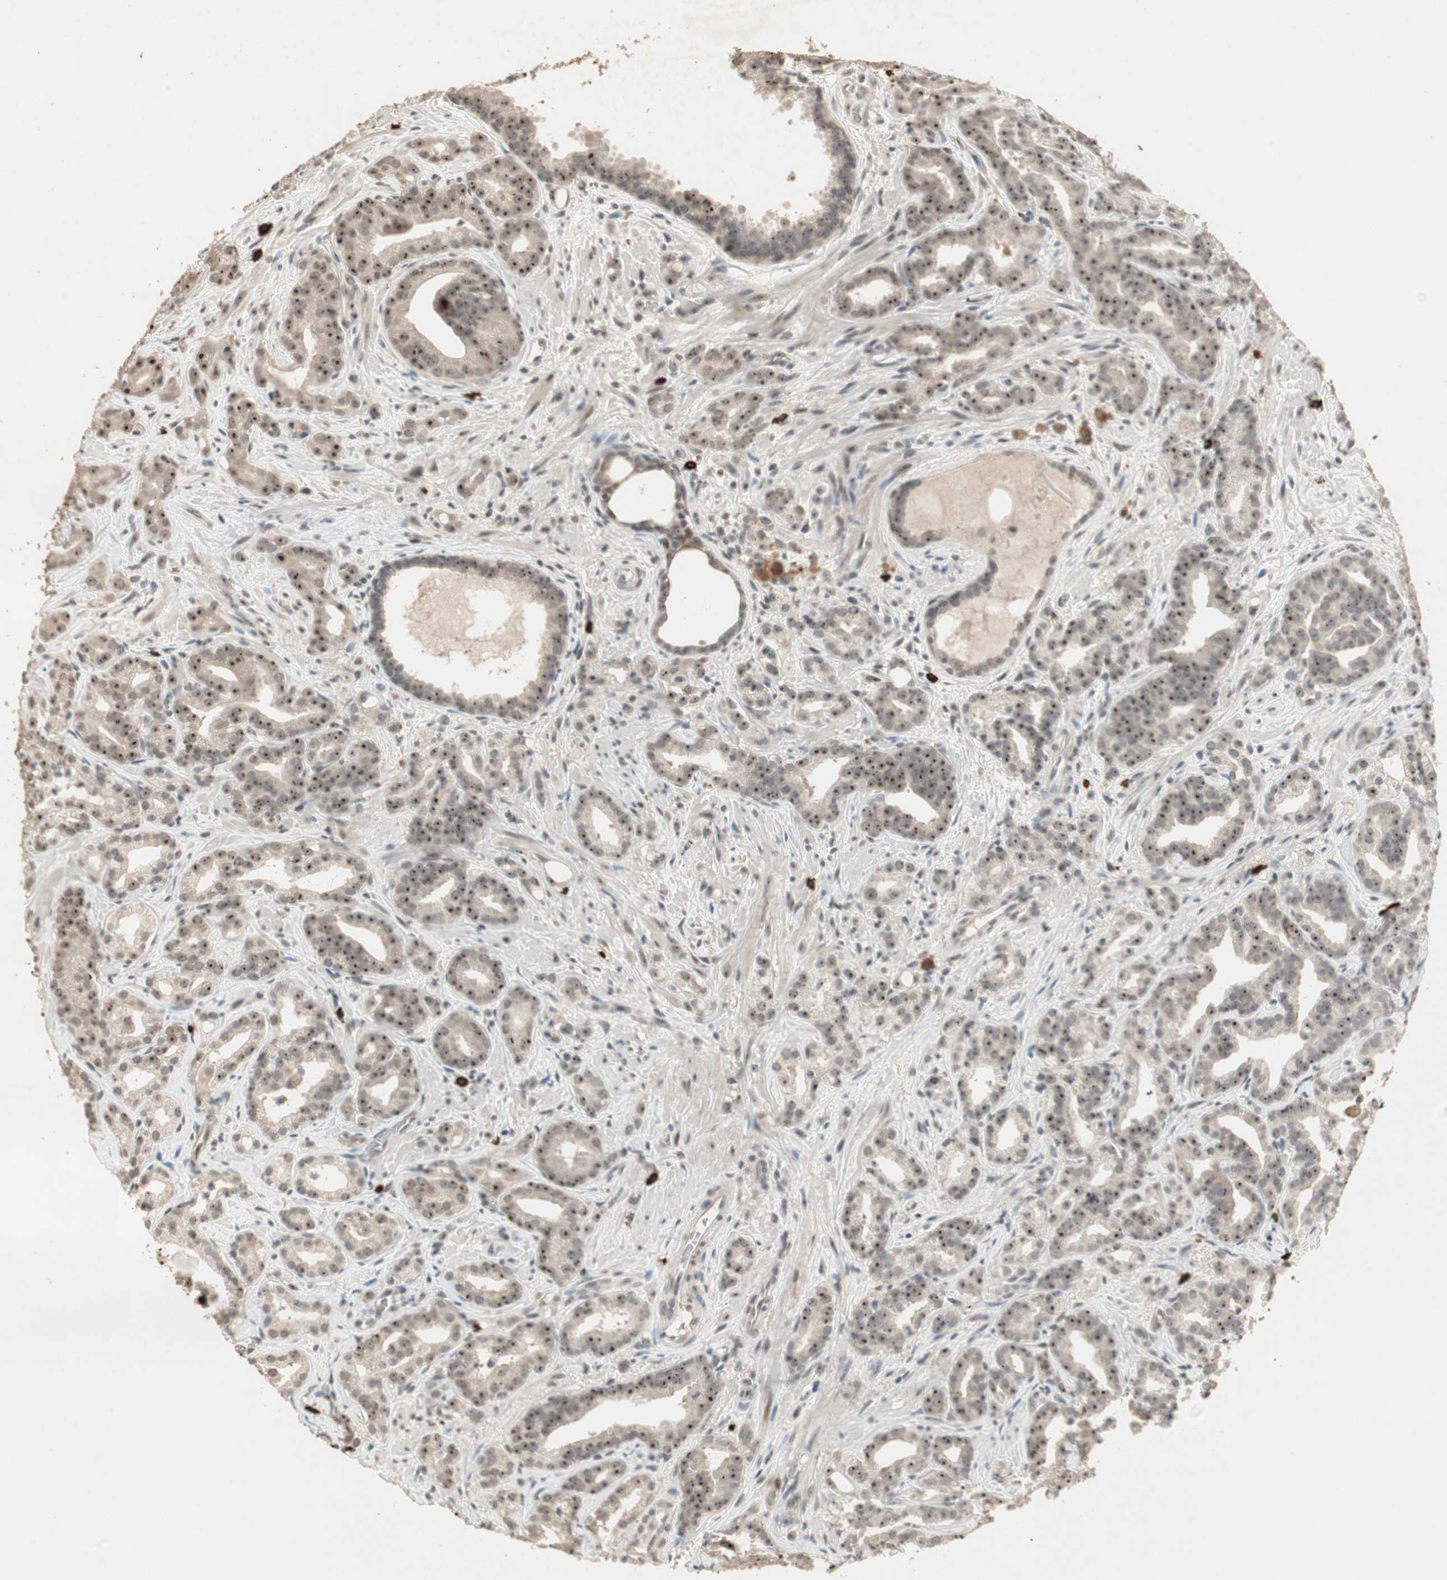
{"staining": {"intensity": "strong", "quantity": ">75%", "location": "nuclear"}, "tissue": "prostate cancer", "cell_type": "Tumor cells", "image_type": "cancer", "snomed": [{"axis": "morphology", "description": "Adenocarcinoma, Low grade"}, {"axis": "topography", "description": "Prostate"}], "caption": "Tumor cells exhibit high levels of strong nuclear staining in approximately >75% of cells in human prostate cancer. Using DAB (3,3'-diaminobenzidine) (brown) and hematoxylin (blue) stains, captured at high magnification using brightfield microscopy.", "gene": "ETV4", "patient": {"sex": "male", "age": 63}}